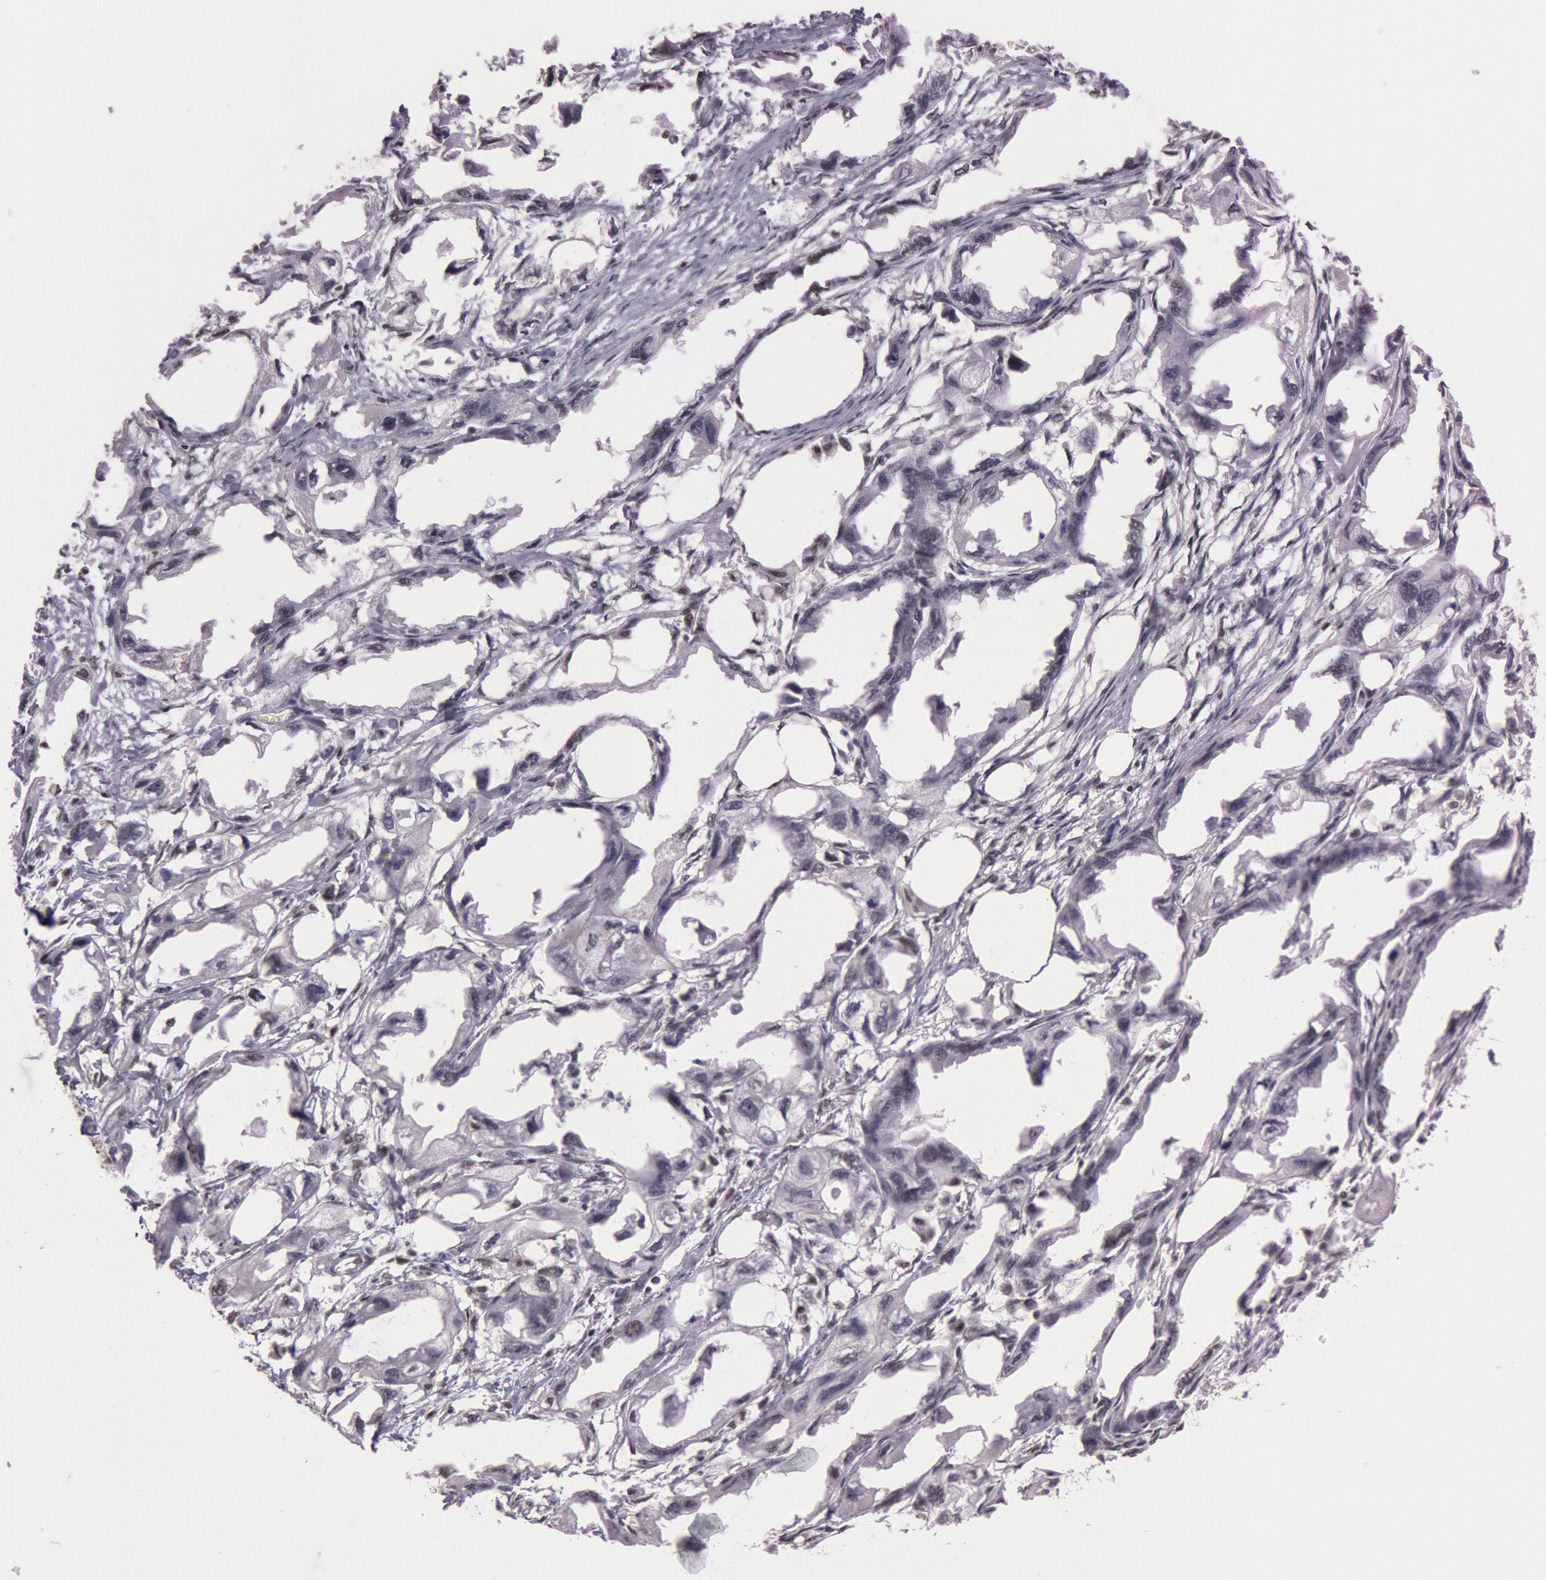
{"staining": {"intensity": "weak", "quantity": "<25%", "location": "nuclear"}, "tissue": "endometrial cancer", "cell_type": "Tumor cells", "image_type": "cancer", "snomed": [{"axis": "morphology", "description": "Adenocarcinoma, NOS"}, {"axis": "topography", "description": "Endometrium"}], "caption": "Protein analysis of endometrial adenocarcinoma reveals no significant positivity in tumor cells. (Immunohistochemistry, brightfield microscopy, high magnification).", "gene": "TASL", "patient": {"sex": "female", "age": 67}}